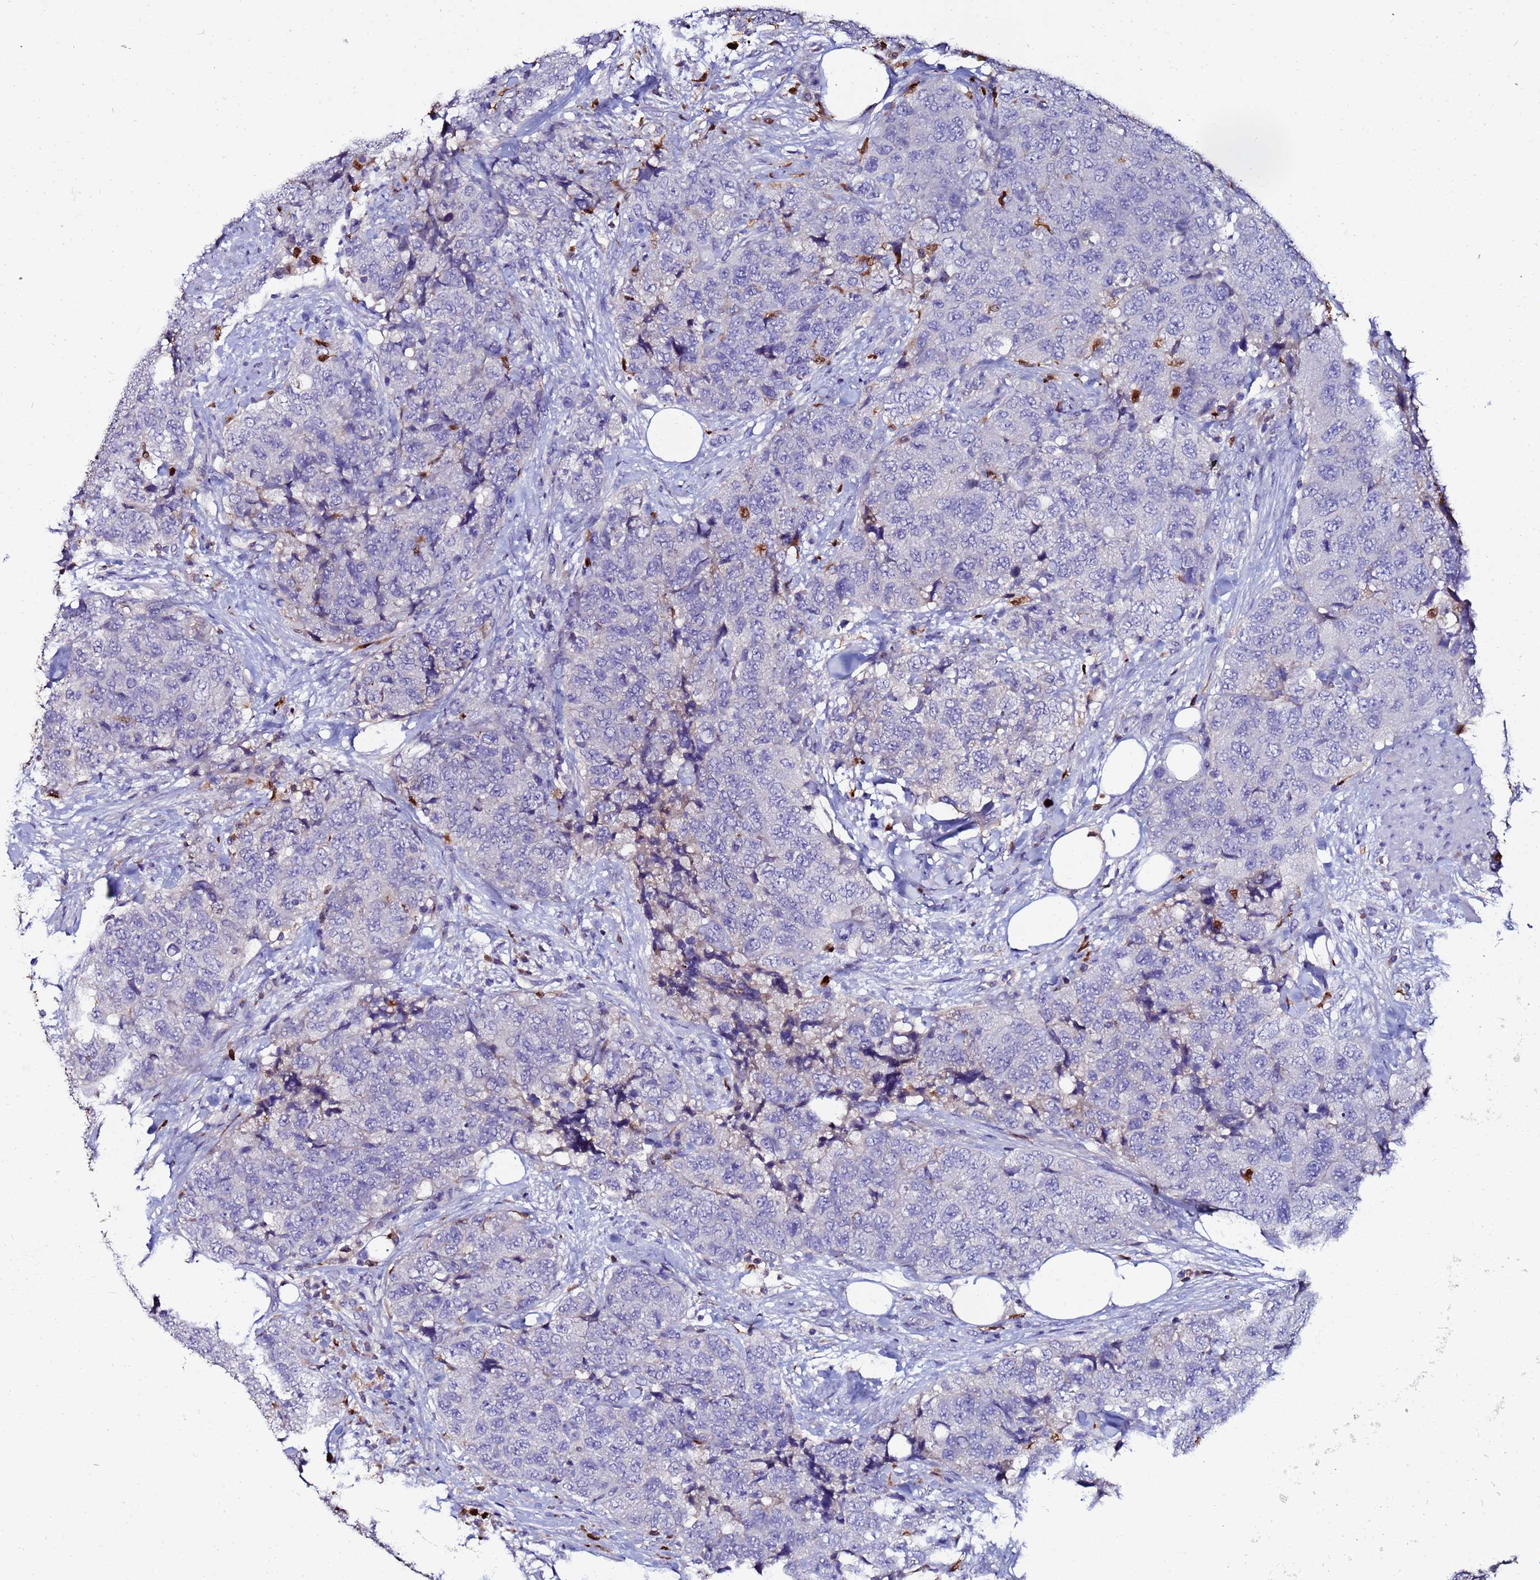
{"staining": {"intensity": "negative", "quantity": "none", "location": "none"}, "tissue": "urothelial cancer", "cell_type": "Tumor cells", "image_type": "cancer", "snomed": [{"axis": "morphology", "description": "Urothelial carcinoma, High grade"}, {"axis": "topography", "description": "Urinary bladder"}], "caption": "Micrograph shows no significant protein positivity in tumor cells of urothelial carcinoma (high-grade).", "gene": "TUBAL3", "patient": {"sex": "female", "age": 78}}